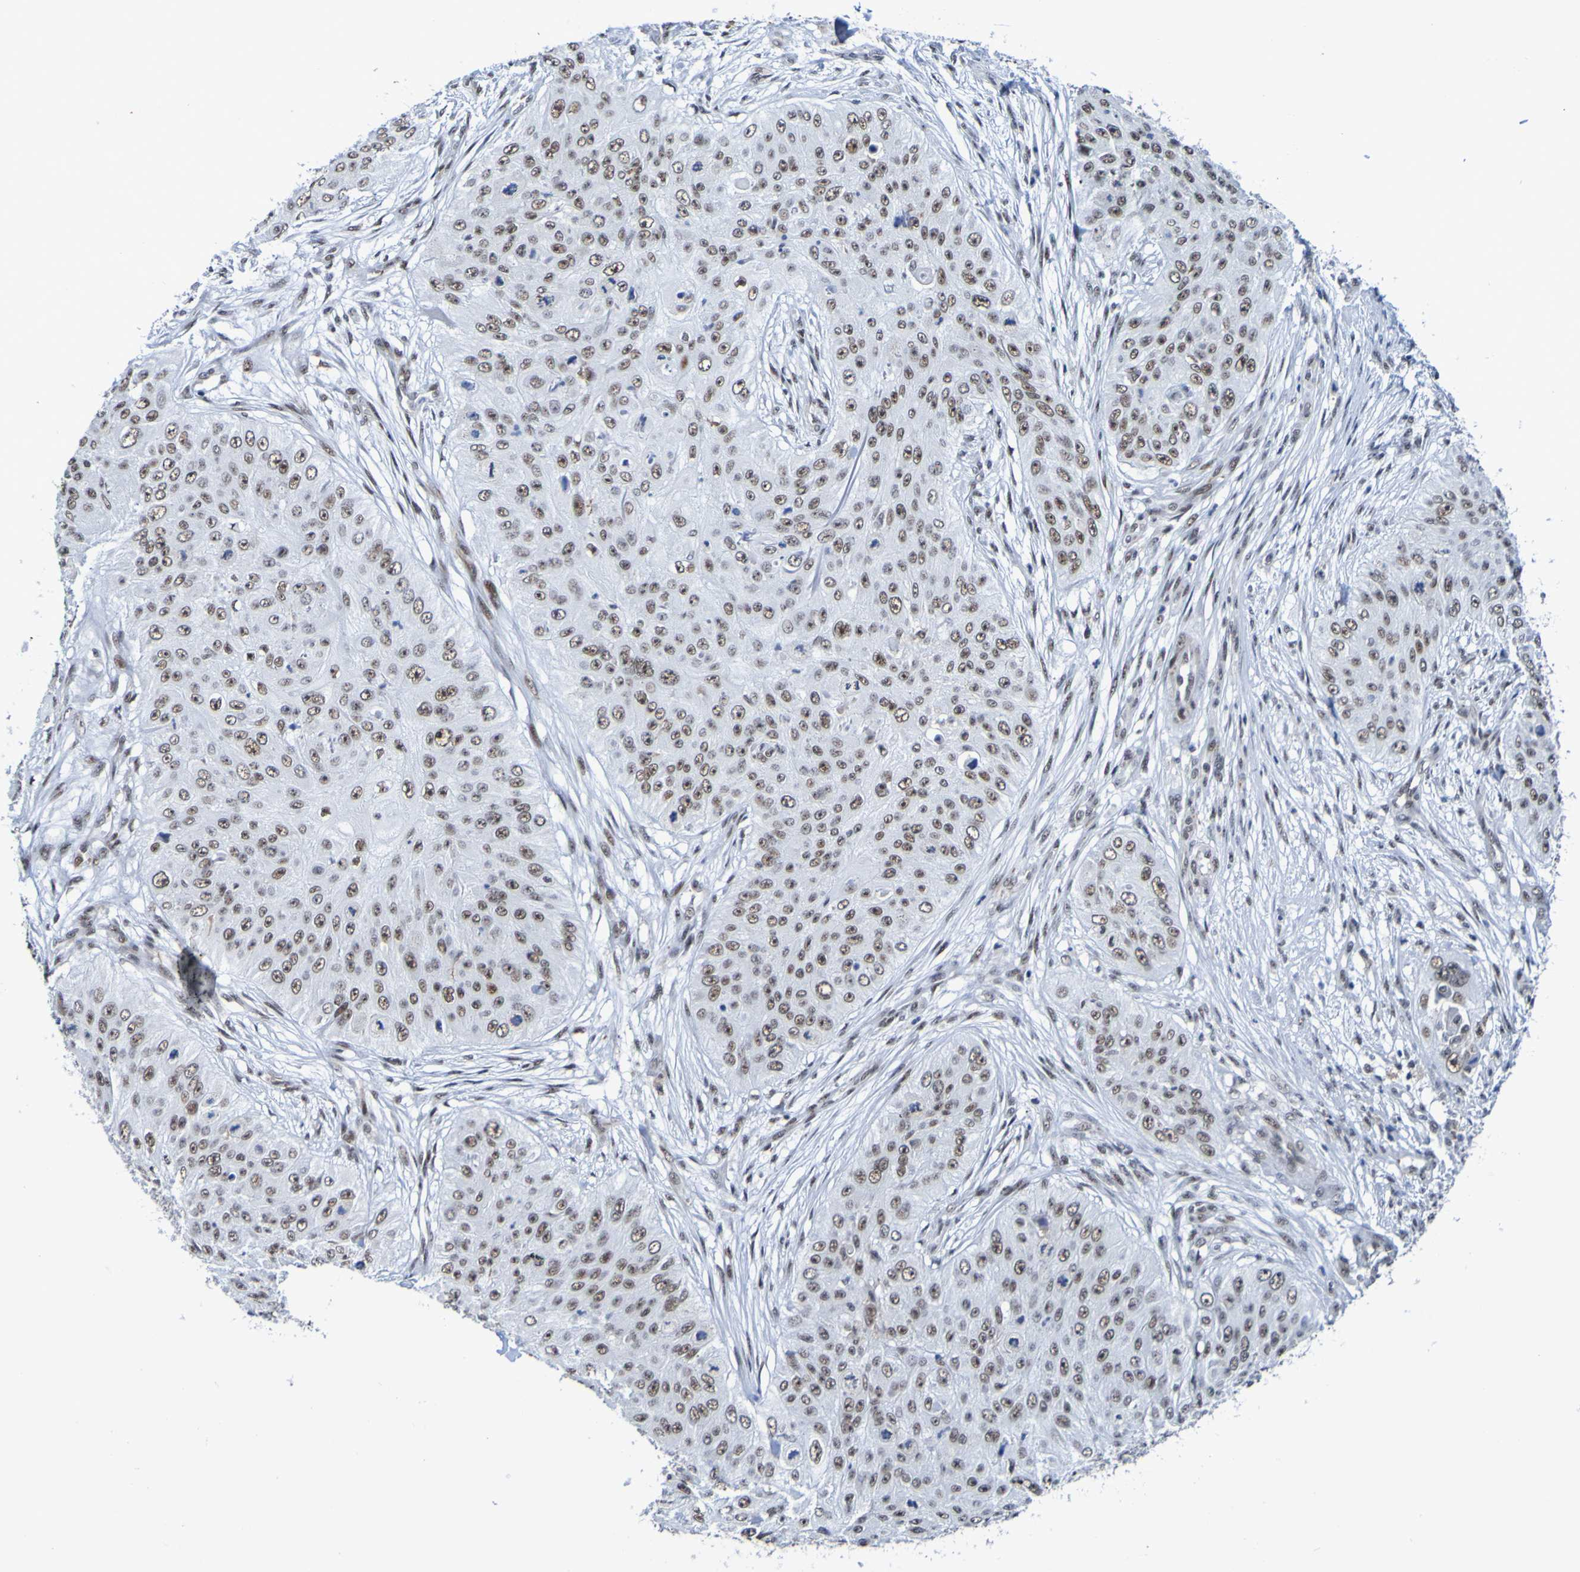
{"staining": {"intensity": "moderate", "quantity": ">75%", "location": "nuclear"}, "tissue": "skin cancer", "cell_type": "Tumor cells", "image_type": "cancer", "snomed": [{"axis": "morphology", "description": "Squamous cell carcinoma, NOS"}, {"axis": "topography", "description": "Skin"}], "caption": "The micrograph shows staining of skin cancer (squamous cell carcinoma), revealing moderate nuclear protein positivity (brown color) within tumor cells. Using DAB (brown) and hematoxylin (blue) stains, captured at high magnification using brightfield microscopy.", "gene": "CDC5L", "patient": {"sex": "female", "age": 80}}